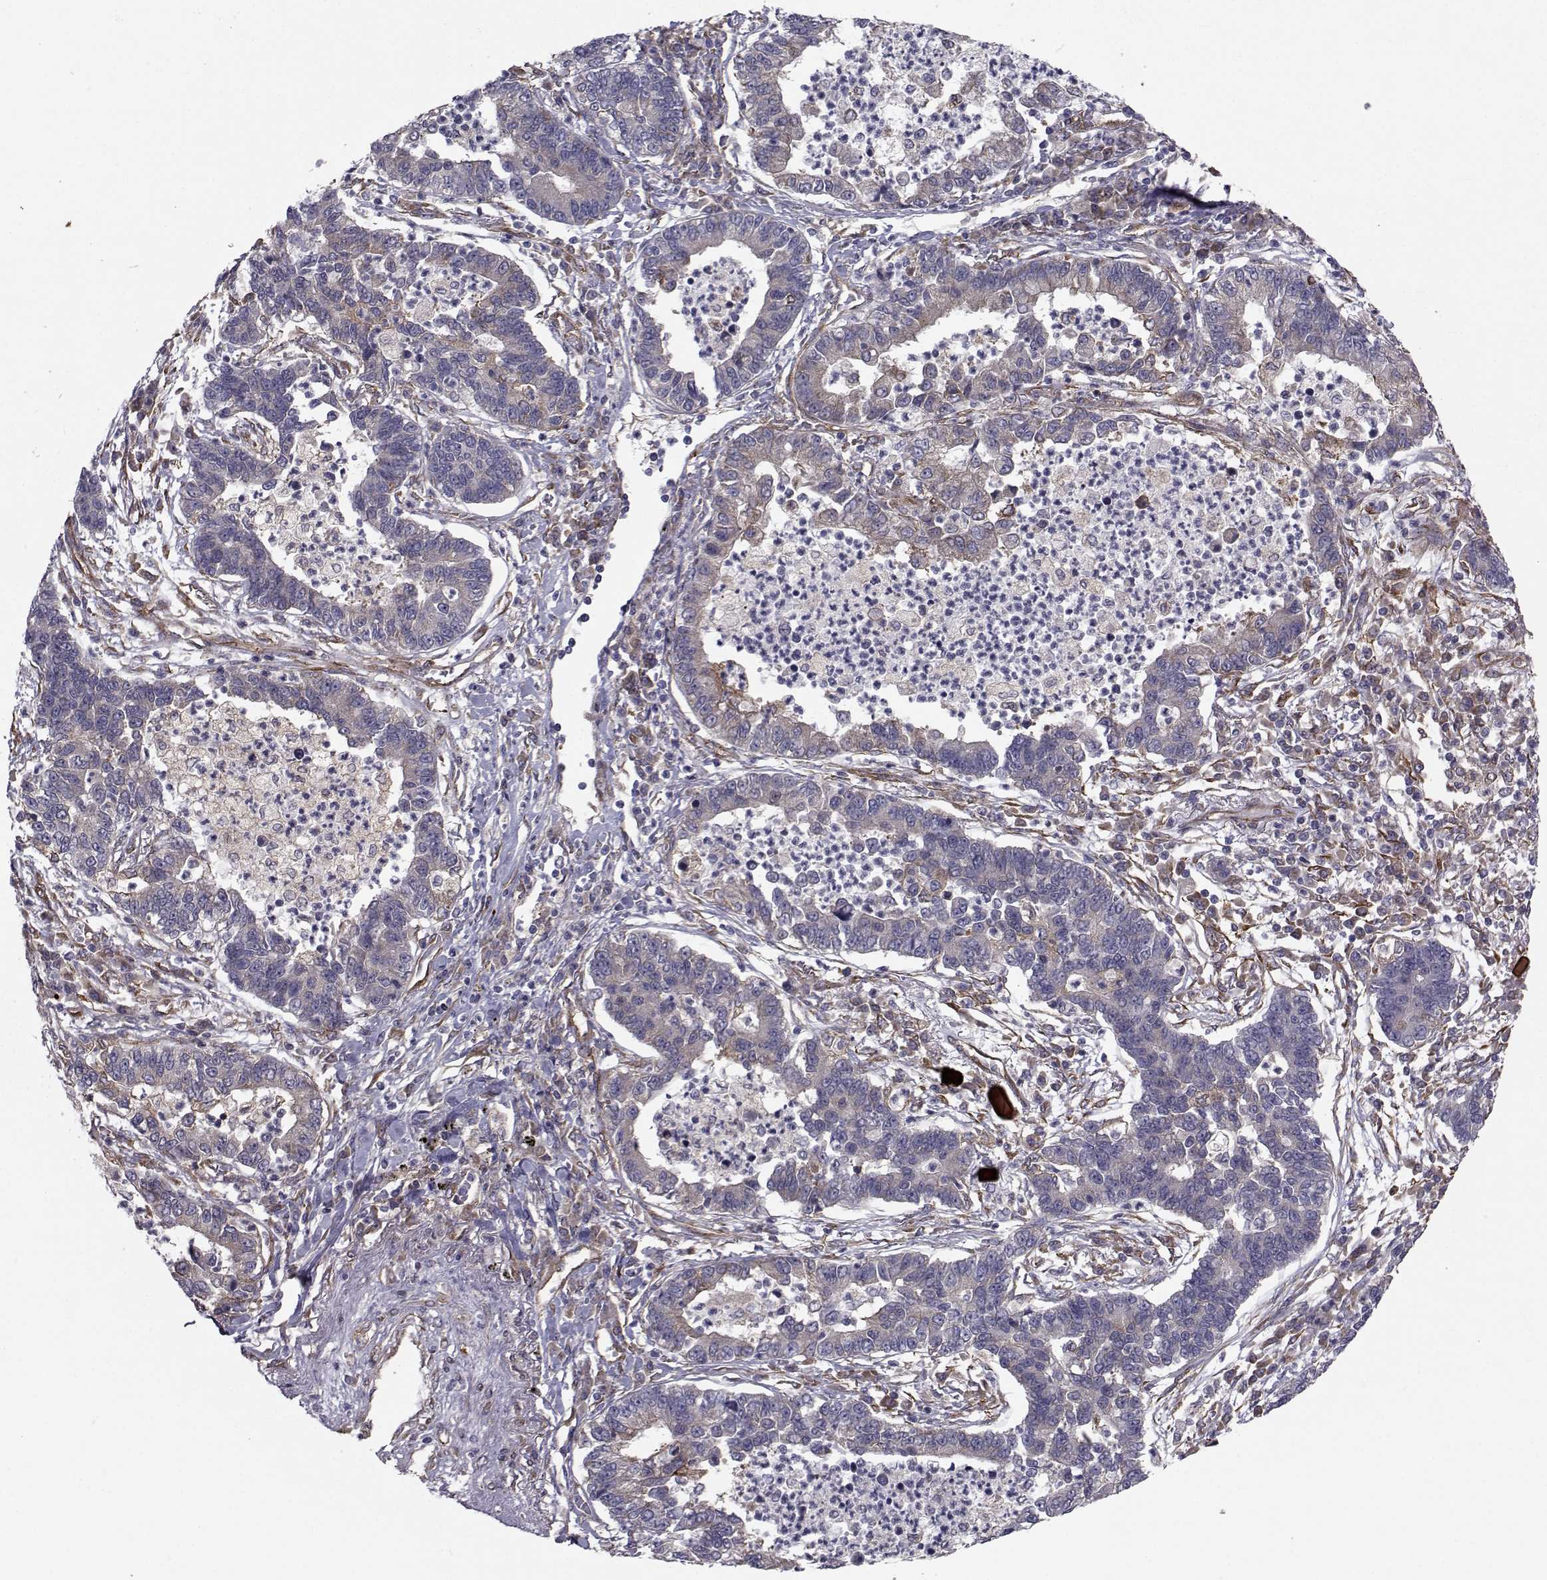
{"staining": {"intensity": "negative", "quantity": "none", "location": "none"}, "tissue": "lung cancer", "cell_type": "Tumor cells", "image_type": "cancer", "snomed": [{"axis": "morphology", "description": "Adenocarcinoma, NOS"}, {"axis": "topography", "description": "Lung"}], "caption": "Tumor cells are negative for protein expression in human lung cancer (adenocarcinoma).", "gene": "TRIP10", "patient": {"sex": "female", "age": 57}}